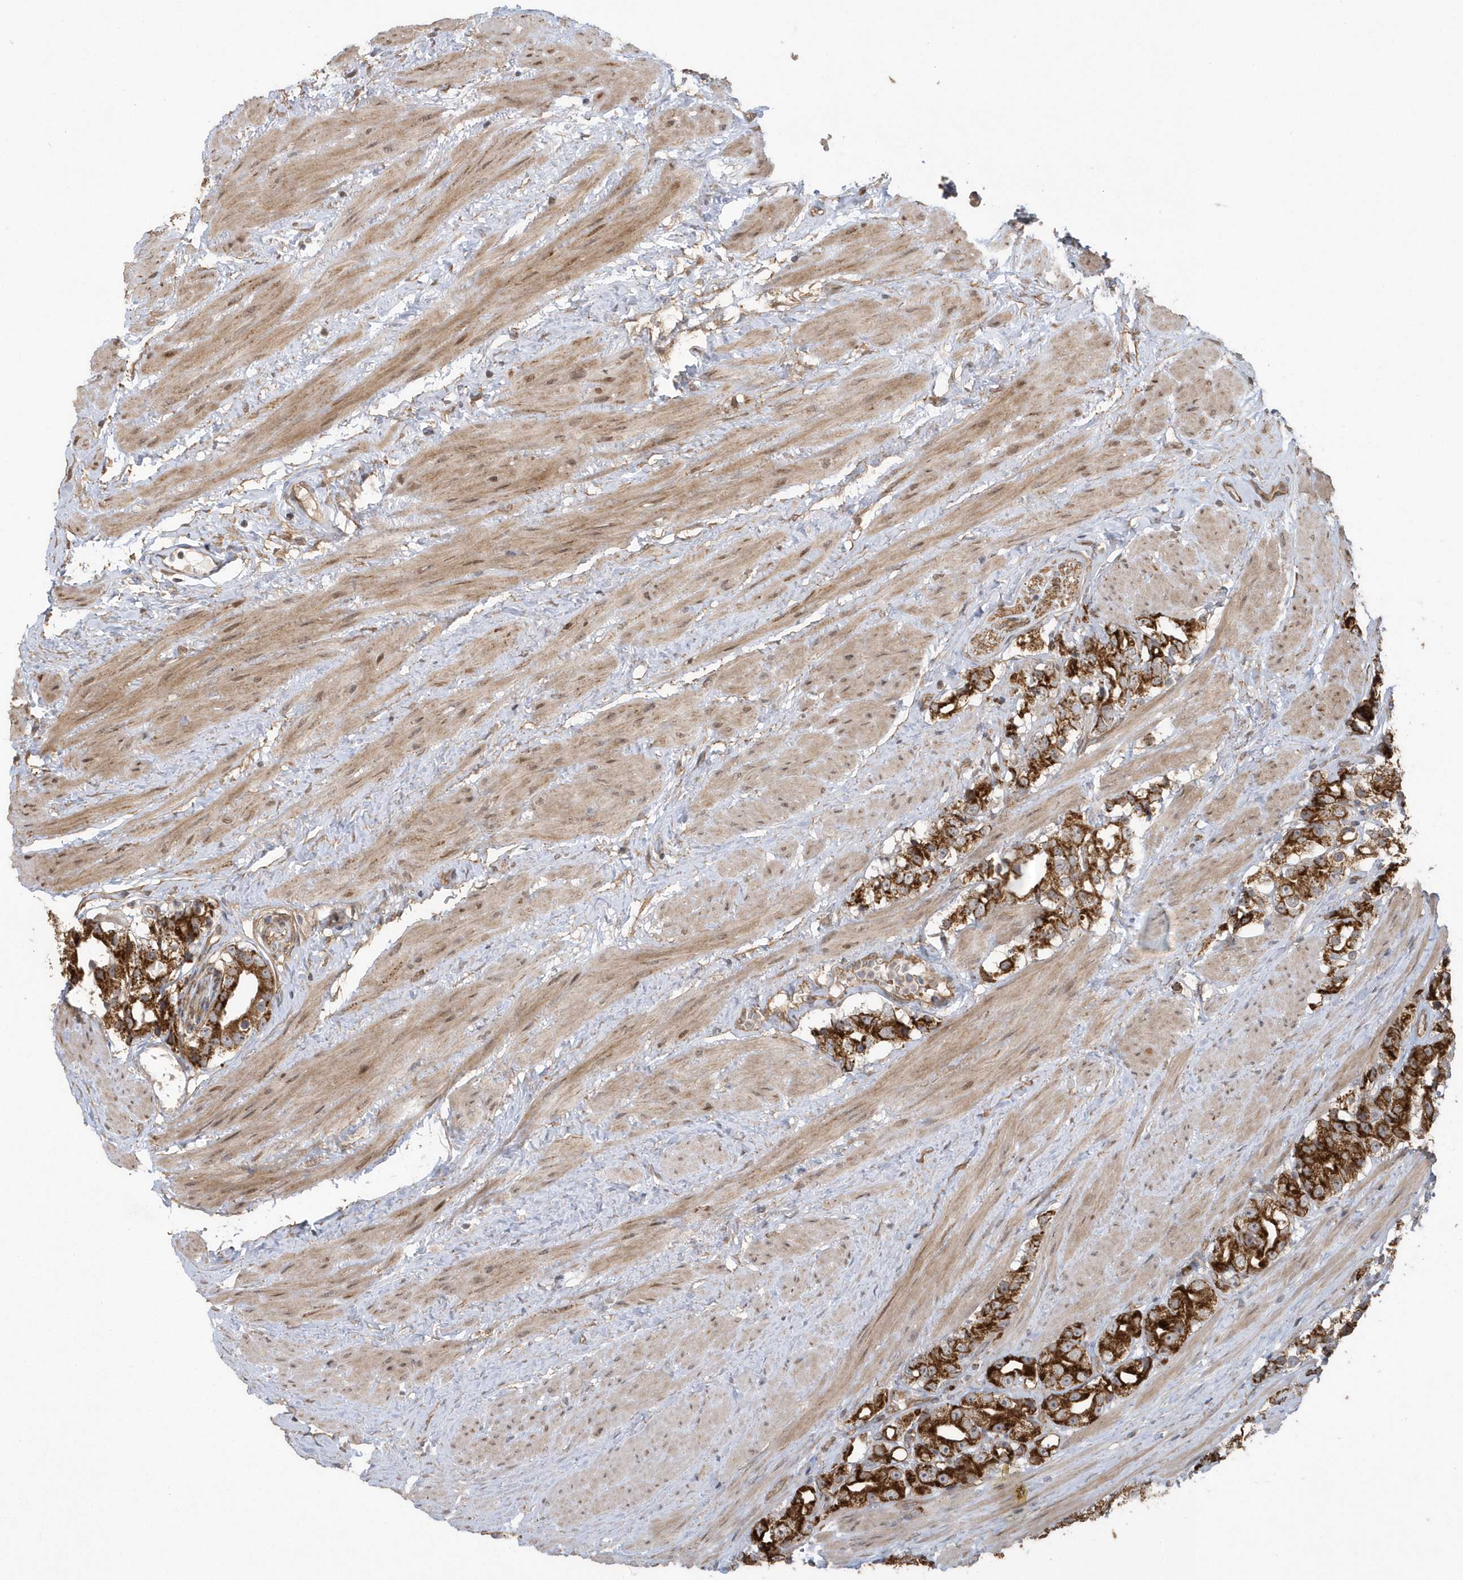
{"staining": {"intensity": "strong", "quantity": ">75%", "location": "cytoplasmic/membranous"}, "tissue": "prostate cancer", "cell_type": "Tumor cells", "image_type": "cancer", "snomed": [{"axis": "morphology", "description": "Adenocarcinoma, NOS"}, {"axis": "topography", "description": "Prostate"}], "caption": "Prostate adenocarcinoma tissue displays strong cytoplasmic/membranous positivity in approximately >75% of tumor cells, visualized by immunohistochemistry.", "gene": "HERPUD1", "patient": {"sex": "male", "age": 79}}